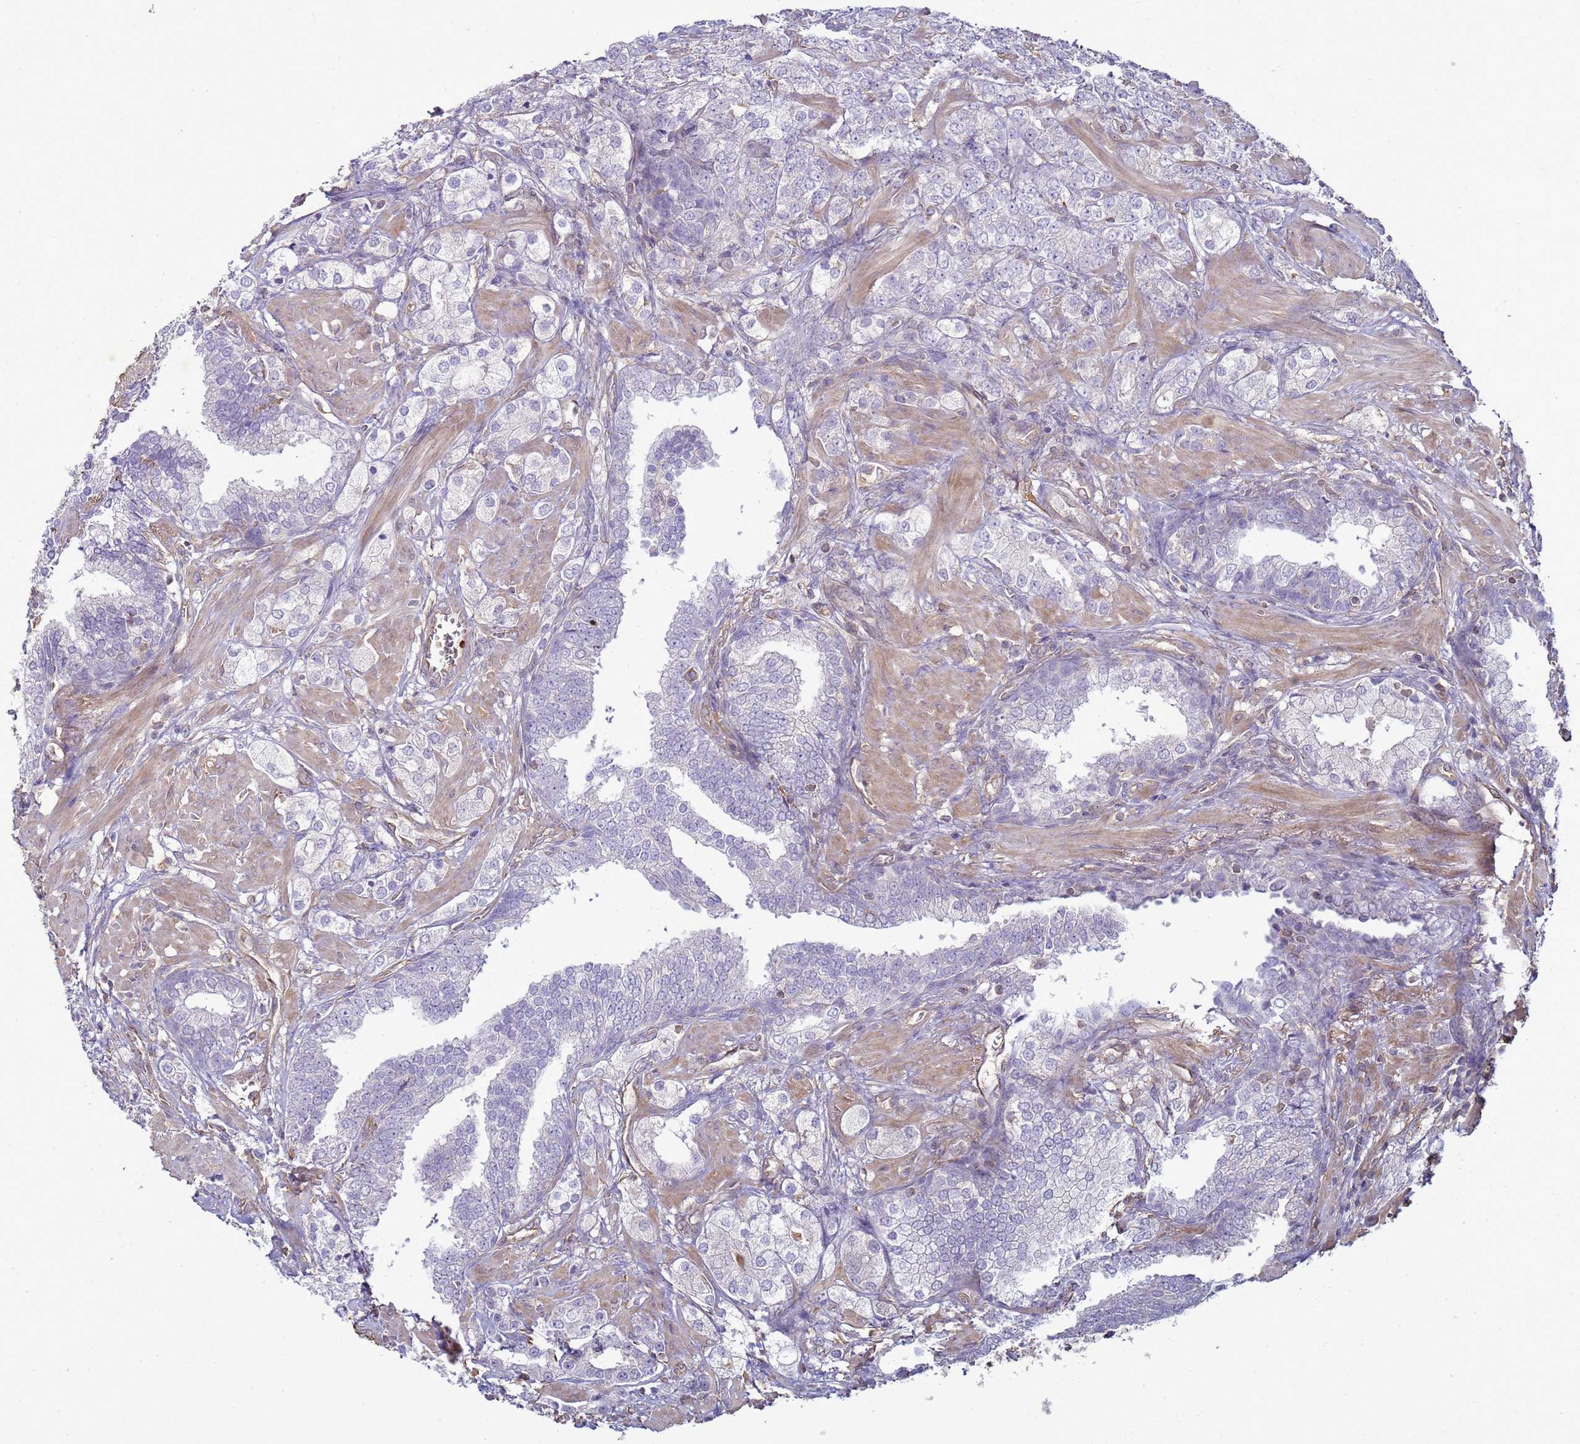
{"staining": {"intensity": "negative", "quantity": "none", "location": "none"}, "tissue": "prostate cancer", "cell_type": "Tumor cells", "image_type": "cancer", "snomed": [{"axis": "morphology", "description": "Adenocarcinoma, High grade"}, {"axis": "topography", "description": "Prostate"}], "caption": "The histopathology image demonstrates no staining of tumor cells in prostate high-grade adenocarcinoma.", "gene": "SGIP1", "patient": {"sex": "male", "age": 50}}